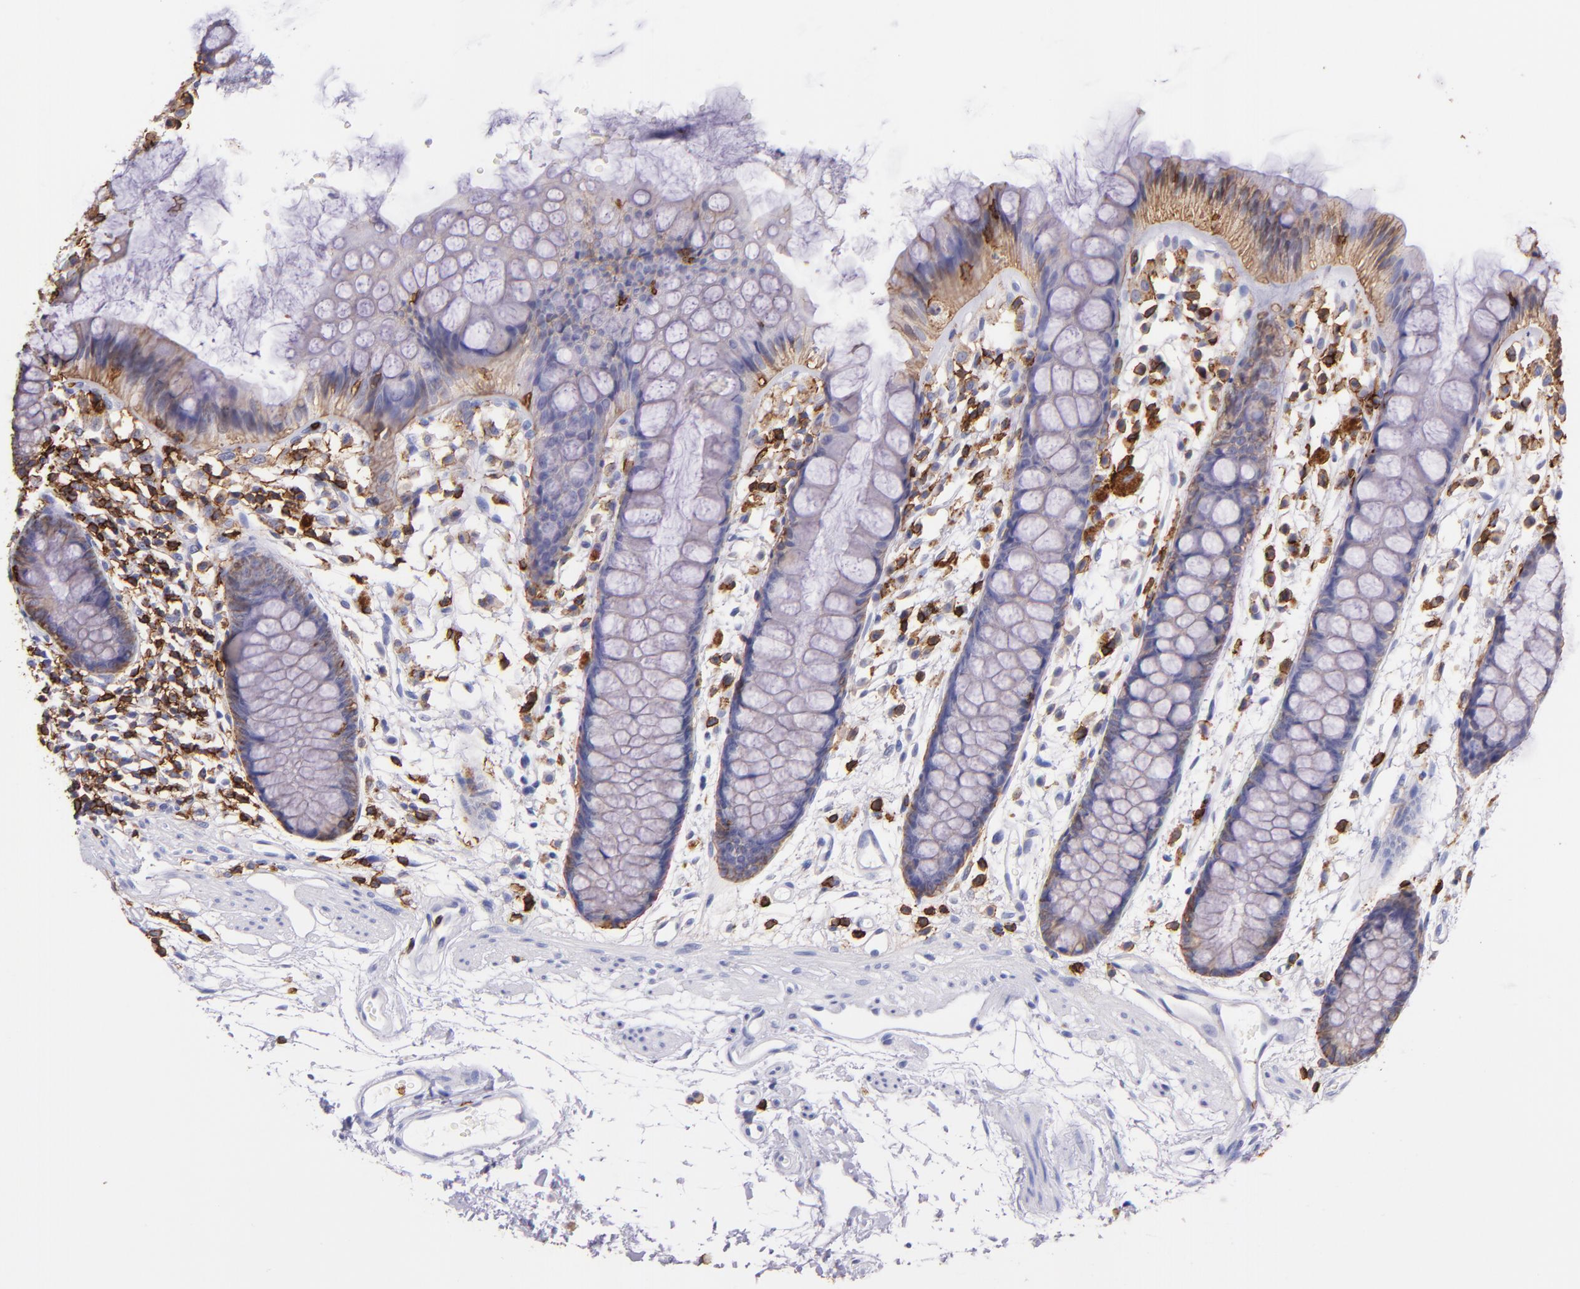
{"staining": {"intensity": "weak", "quantity": "<25%", "location": "cytoplasmic/membranous"}, "tissue": "rectum", "cell_type": "Glandular cells", "image_type": "normal", "snomed": [{"axis": "morphology", "description": "Normal tissue, NOS"}, {"axis": "topography", "description": "Rectum"}], "caption": "Glandular cells show no significant positivity in normal rectum. (DAB IHC, high magnification).", "gene": "SPN", "patient": {"sex": "female", "age": 66}}